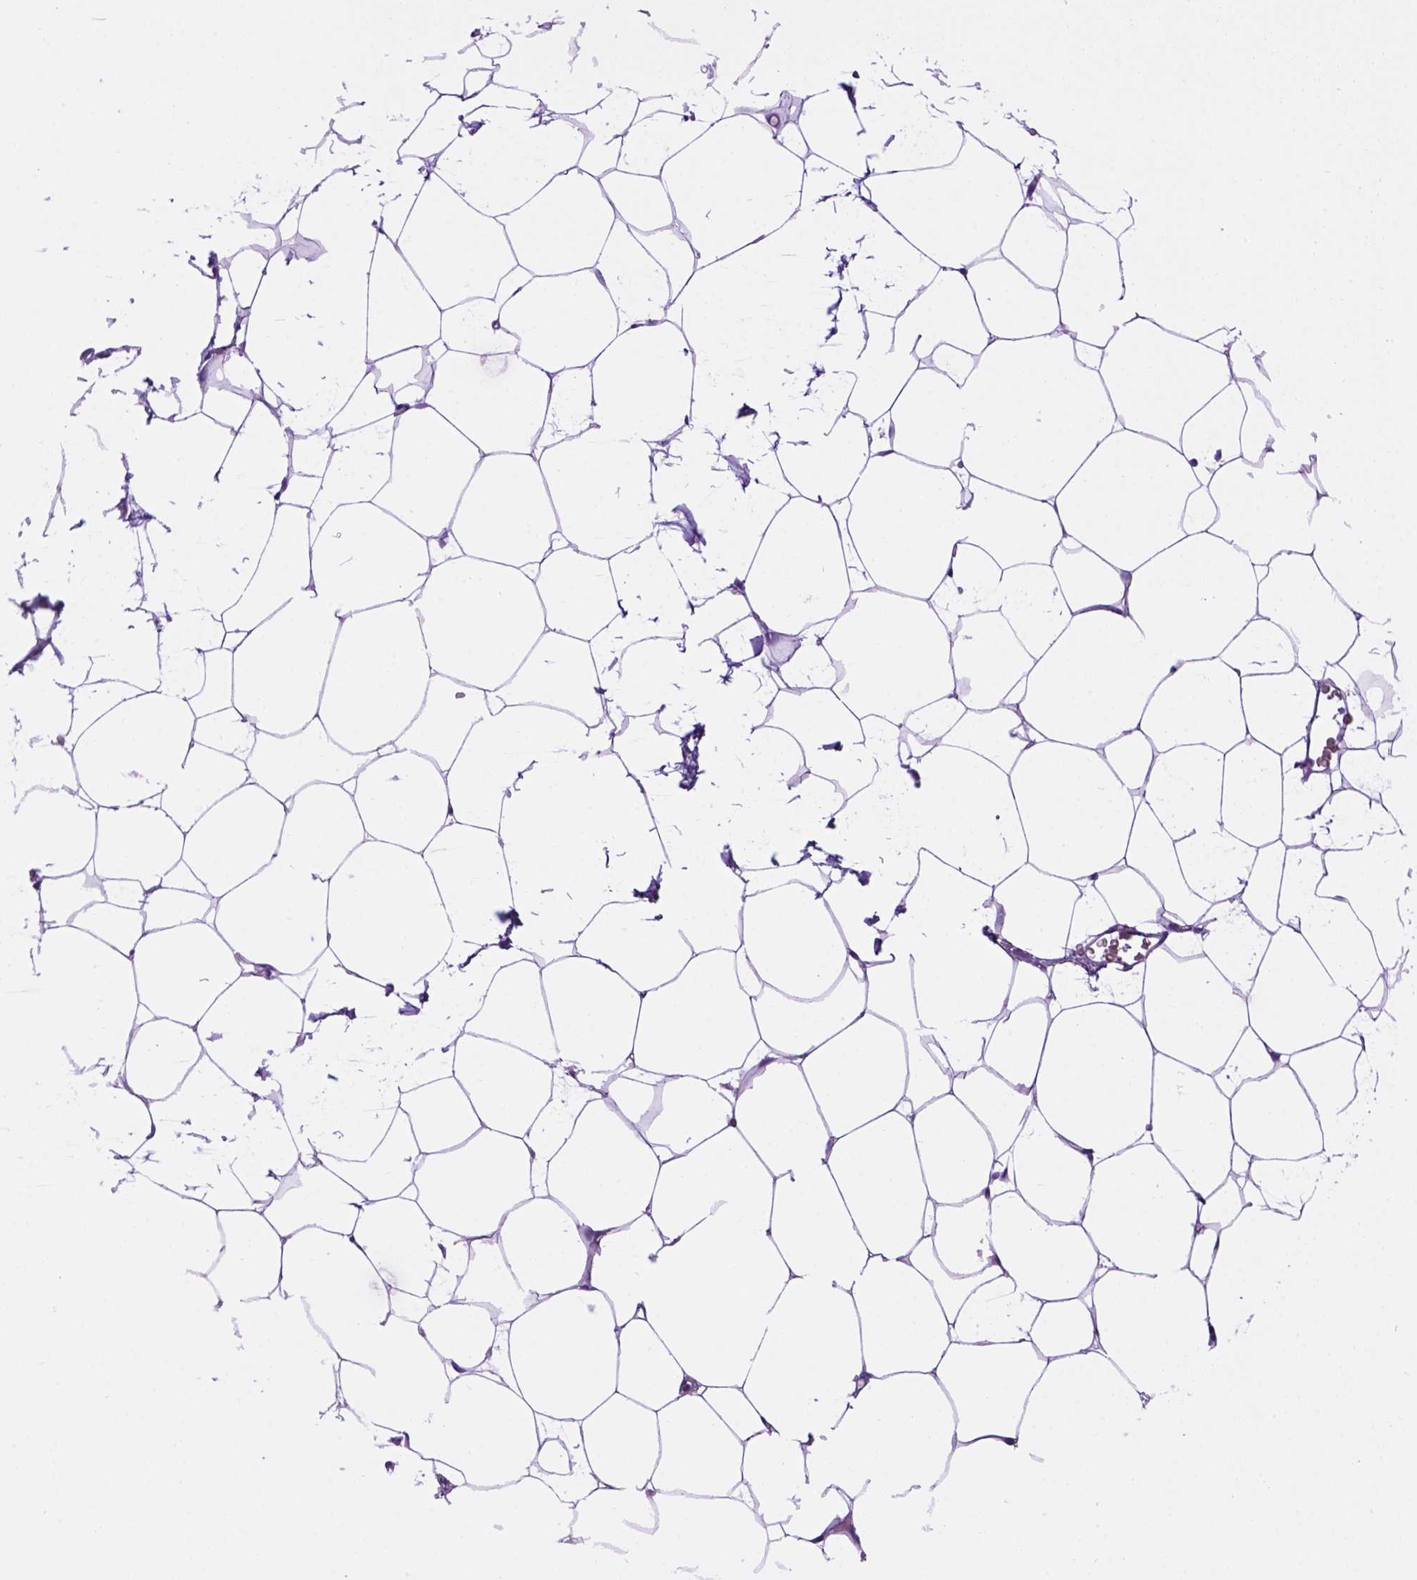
{"staining": {"intensity": "negative", "quantity": "none", "location": "none"}, "tissue": "adipose tissue", "cell_type": "Adipocytes", "image_type": "normal", "snomed": [{"axis": "morphology", "description": "Normal tissue, NOS"}, {"axis": "topography", "description": "Adipose tissue"}], "caption": "Immunohistochemistry of unremarkable human adipose tissue reveals no positivity in adipocytes.", "gene": "ENG", "patient": {"sex": "male", "age": 57}}